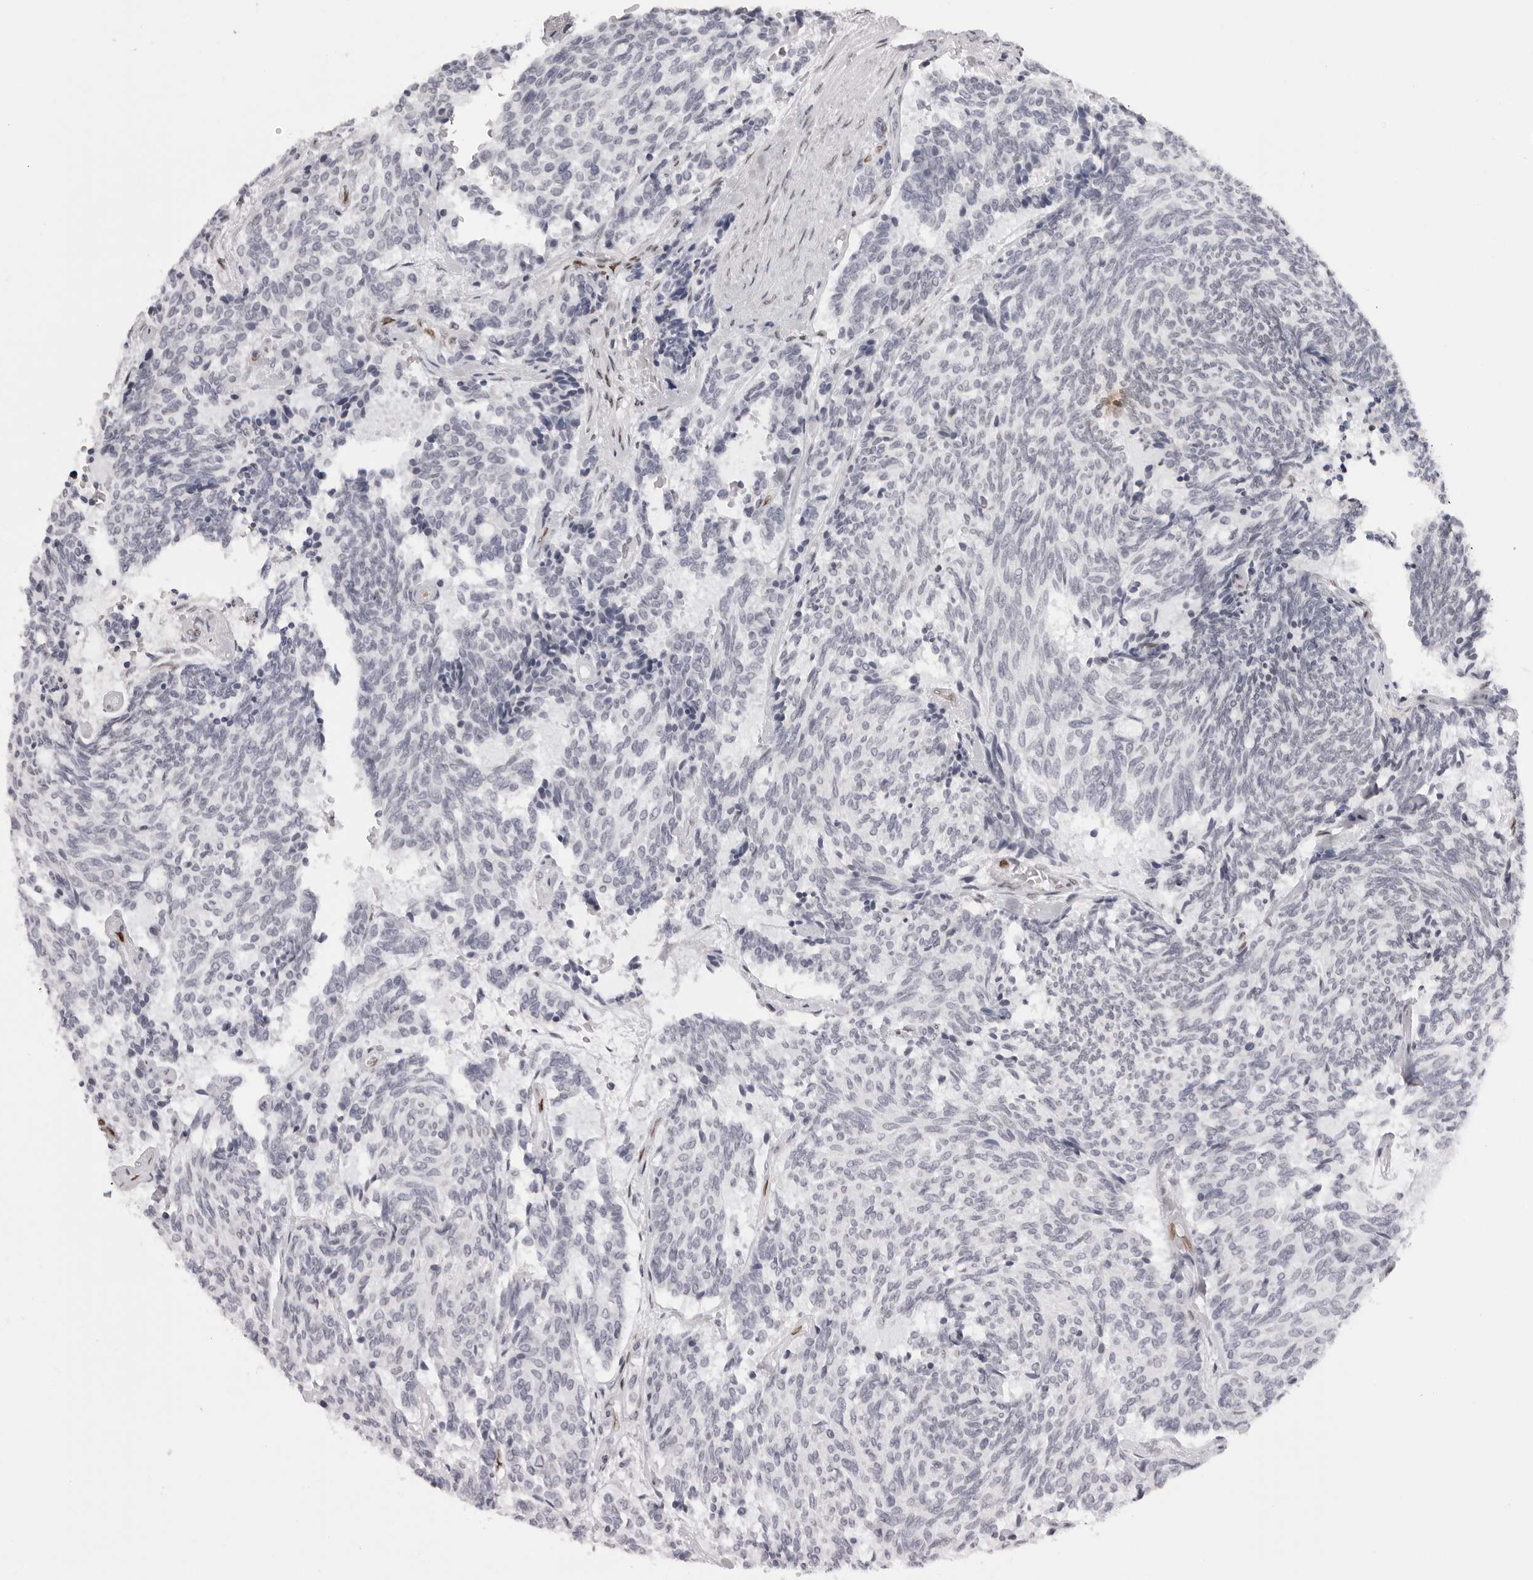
{"staining": {"intensity": "negative", "quantity": "none", "location": "none"}, "tissue": "carcinoid", "cell_type": "Tumor cells", "image_type": "cancer", "snomed": [{"axis": "morphology", "description": "Carcinoid, malignant, NOS"}, {"axis": "topography", "description": "Pancreas"}], "caption": "This is an immunohistochemistry (IHC) image of malignant carcinoid. There is no expression in tumor cells.", "gene": "MAFK", "patient": {"sex": "female", "age": 54}}